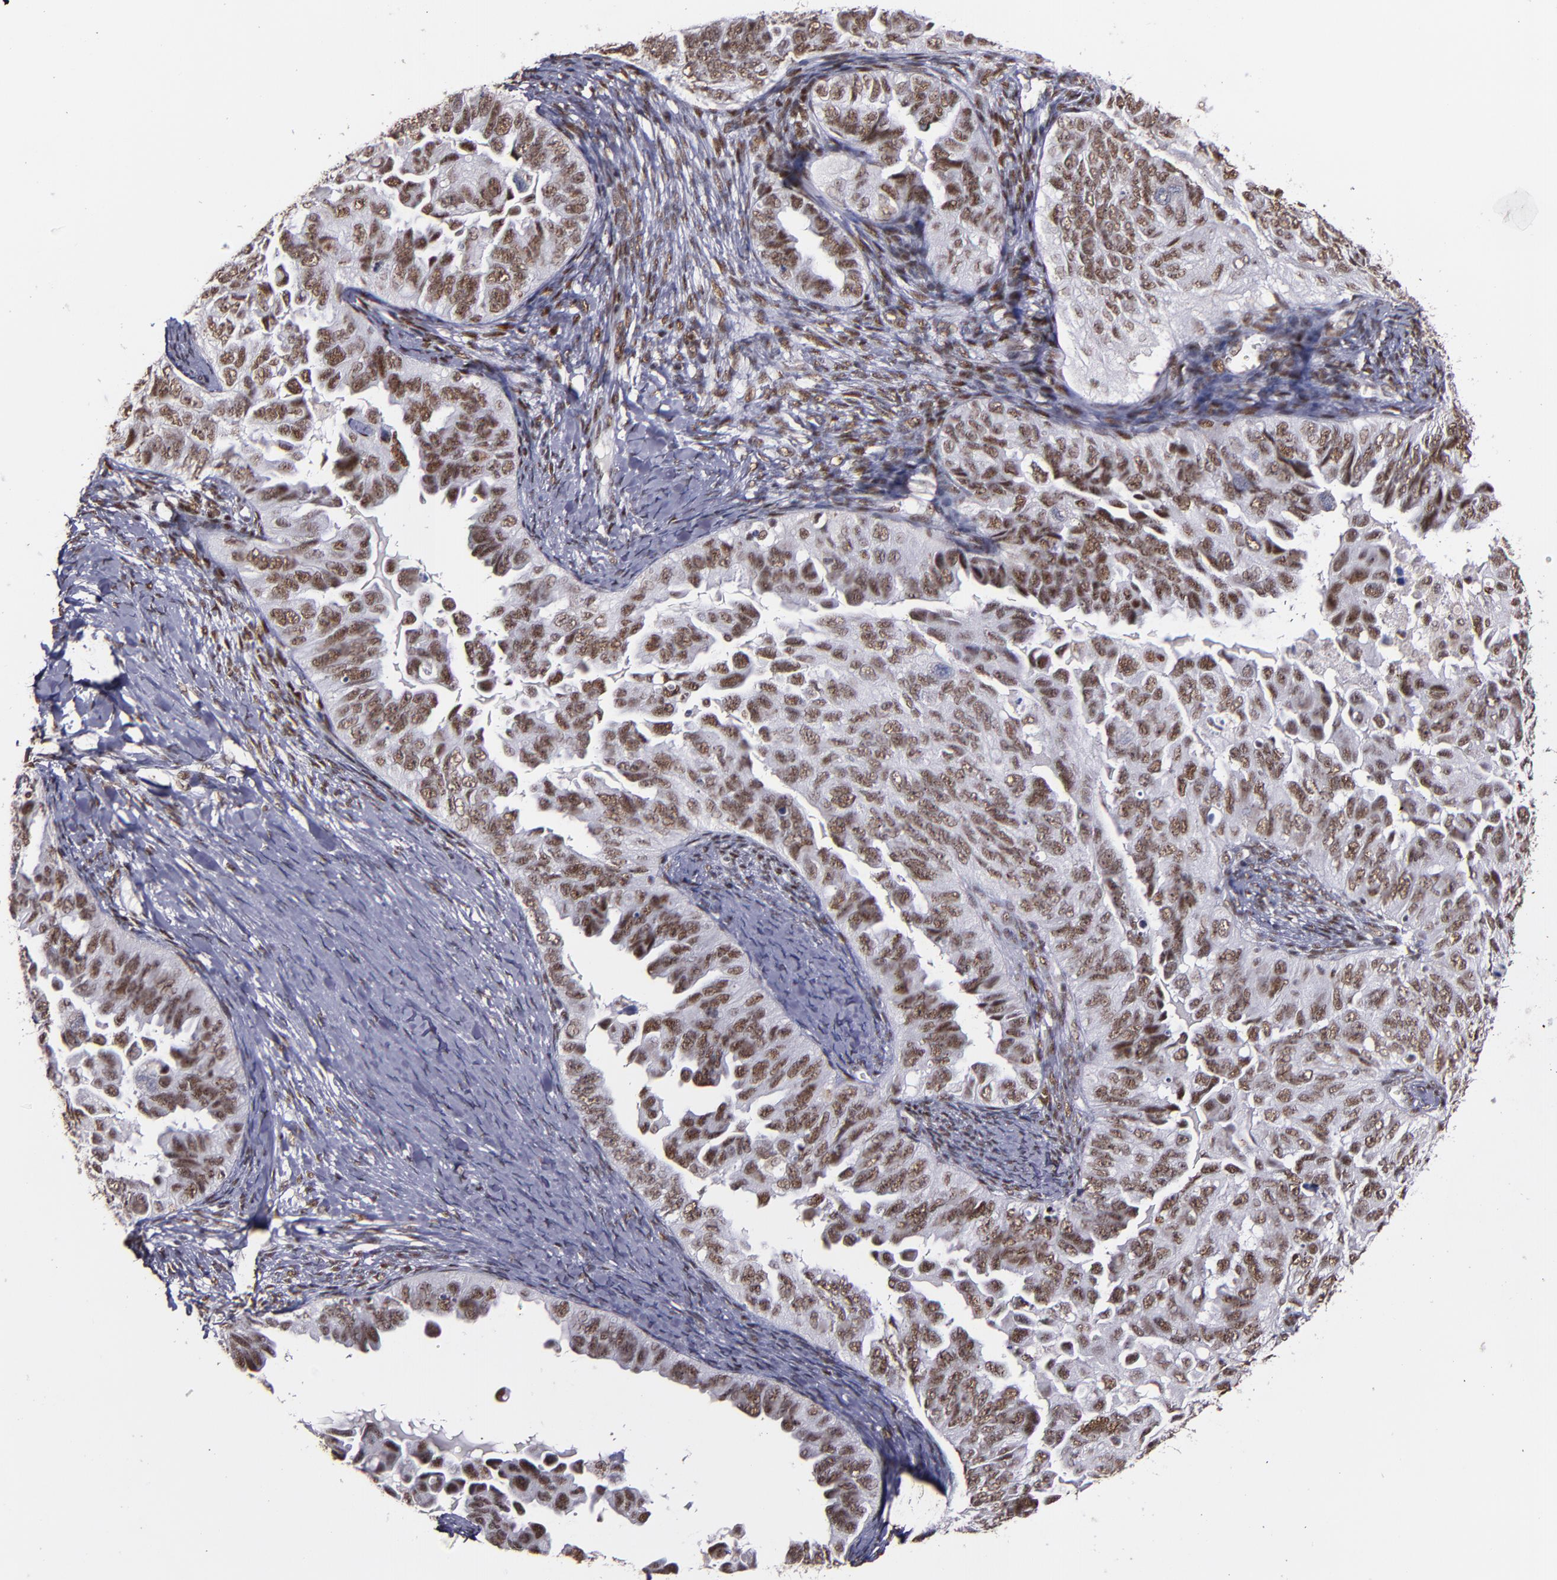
{"staining": {"intensity": "moderate", "quantity": ">75%", "location": "nuclear"}, "tissue": "ovarian cancer", "cell_type": "Tumor cells", "image_type": "cancer", "snomed": [{"axis": "morphology", "description": "Cystadenocarcinoma, serous, NOS"}, {"axis": "topography", "description": "Ovary"}], "caption": "High-magnification brightfield microscopy of ovarian serous cystadenocarcinoma stained with DAB (brown) and counterstained with hematoxylin (blue). tumor cells exhibit moderate nuclear staining is present in approximately>75% of cells.", "gene": "PPP4R3A", "patient": {"sex": "female", "age": 82}}